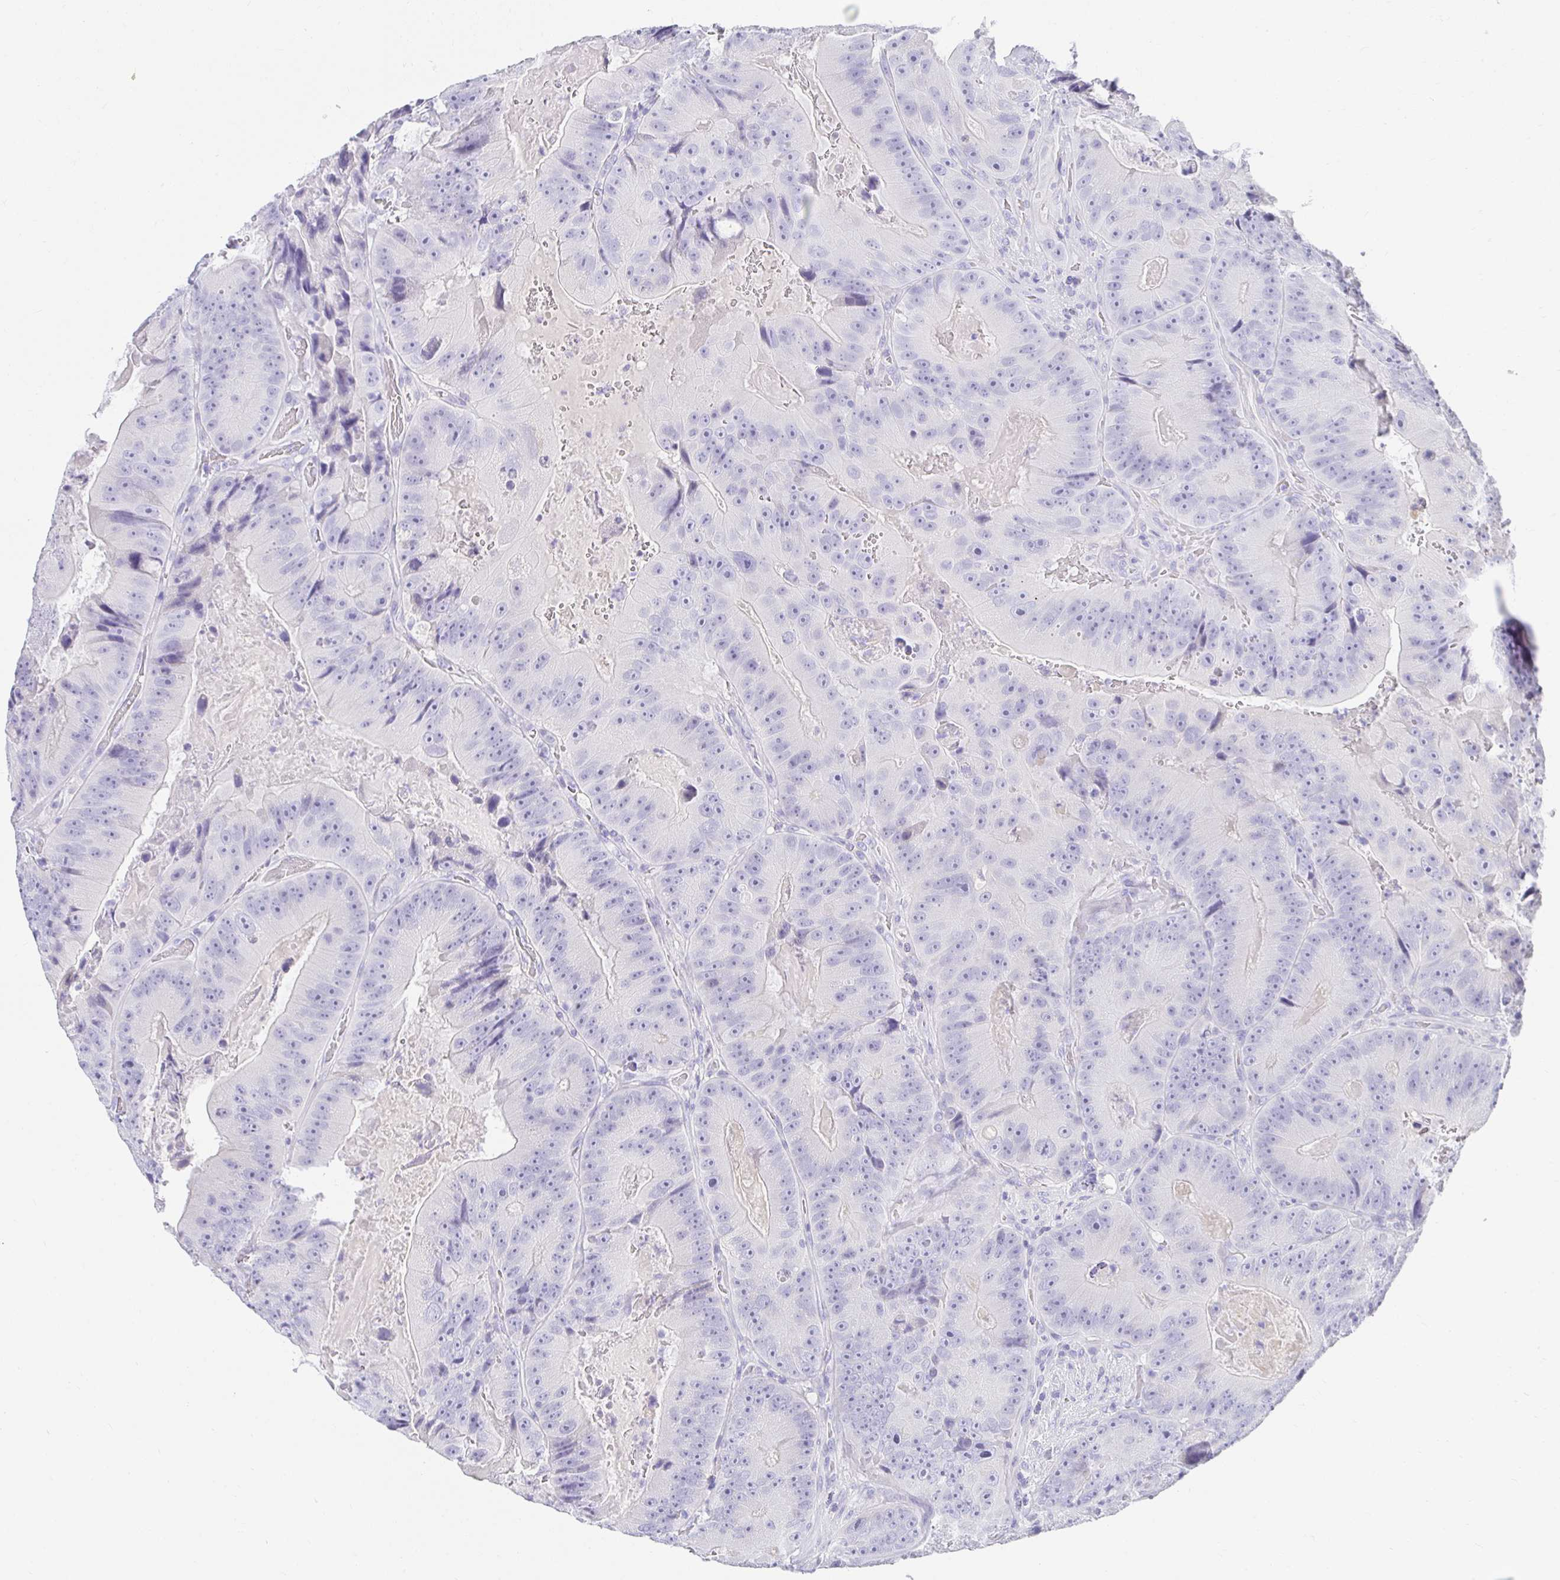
{"staining": {"intensity": "negative", "quantity": "none", "location": "none"}, "tissue": "colorectal cancer", "cell_type": "Tumor cells", "image_type": "cancer", "snomed": [{"axis": "morphology", "description": "Adenocarcinoma, NOS"}, {"axis": "topography", "description": "Colon"}], "caption": "A high-resolution histopathology image shows immunohistochemistry staining of colorectal adenocarcinoma, which exhibits no significant staining in tumor cells.", "gene": "CHAT", "patient": {"sex": "female", "age": 86}}